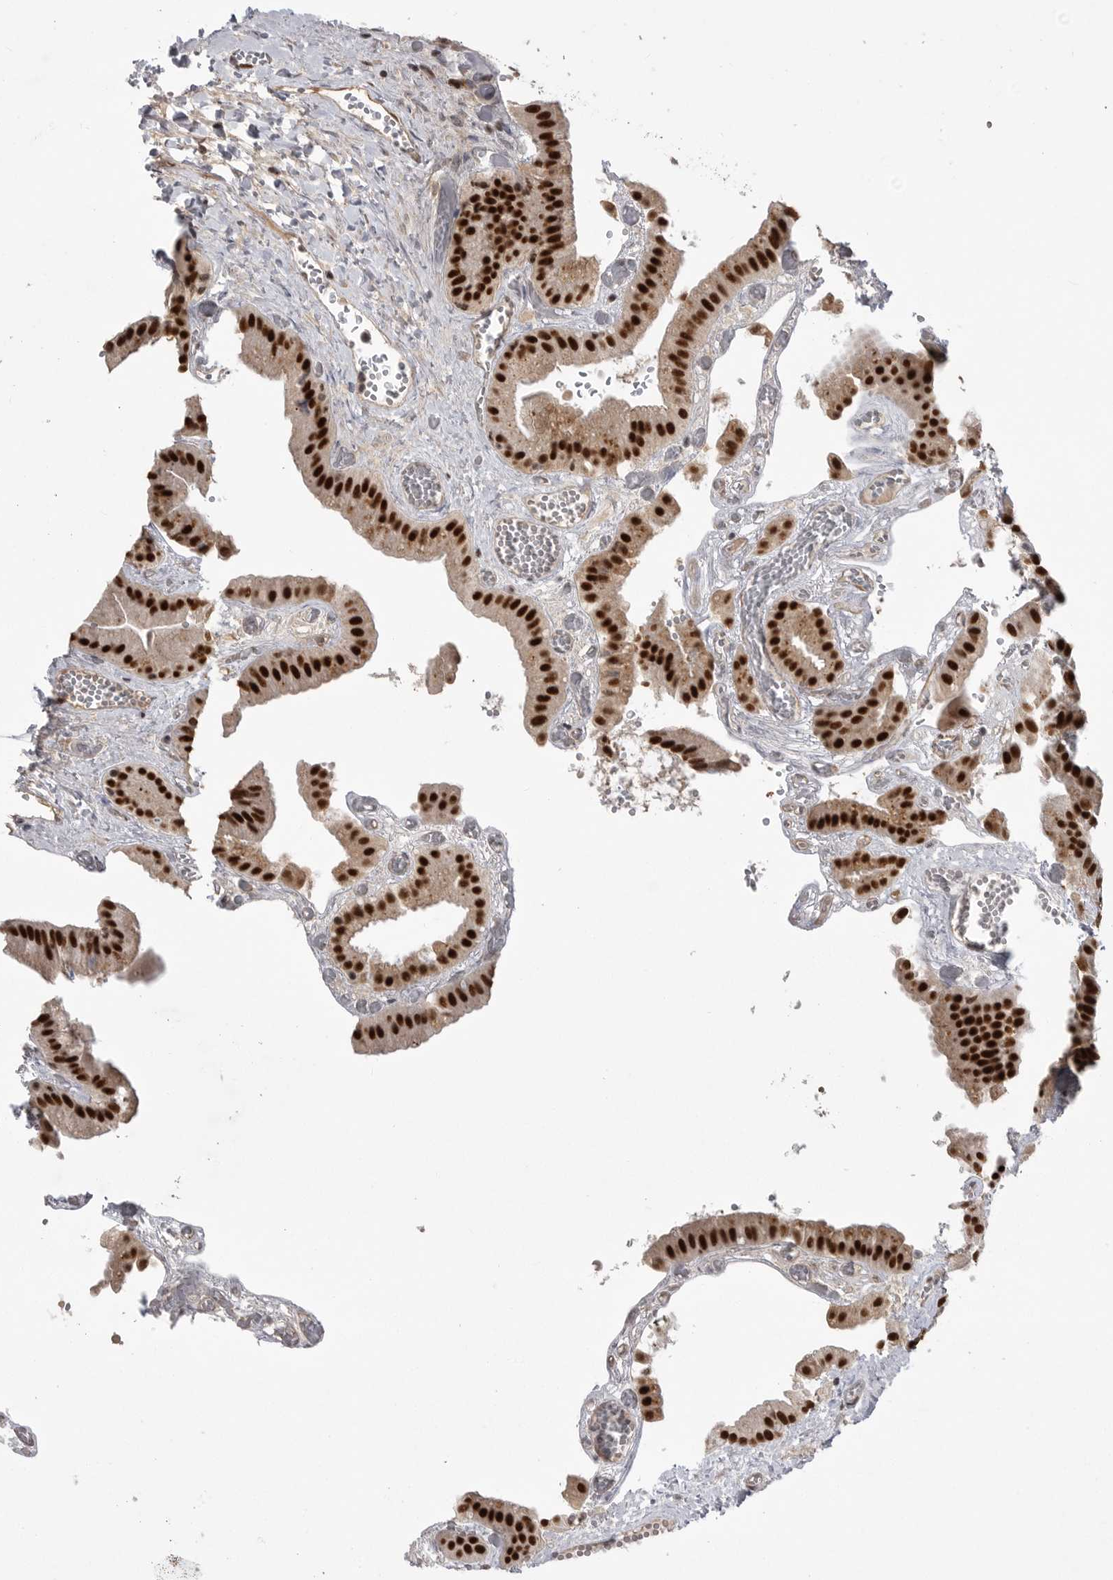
{"staining": {"intensity": "strong", "quantity": ">75%", "location": "nuclear"}, "tissue": "gallbladder", "cell_type": "Glandular cells", "image_type": "normal", "snomed": [{"axis": "morphology", "description": "Normal tissue, NOS"}, {"axis": "topography", "description": "Gallbladder"}], "caption": "This is a micrograph of IHC staining of unremarkable gallbladder, which shows strong expression in the nuclear of glandular cells.", "gene": "PPP1R8", "patient": {"sex": "female", "age": 64}}